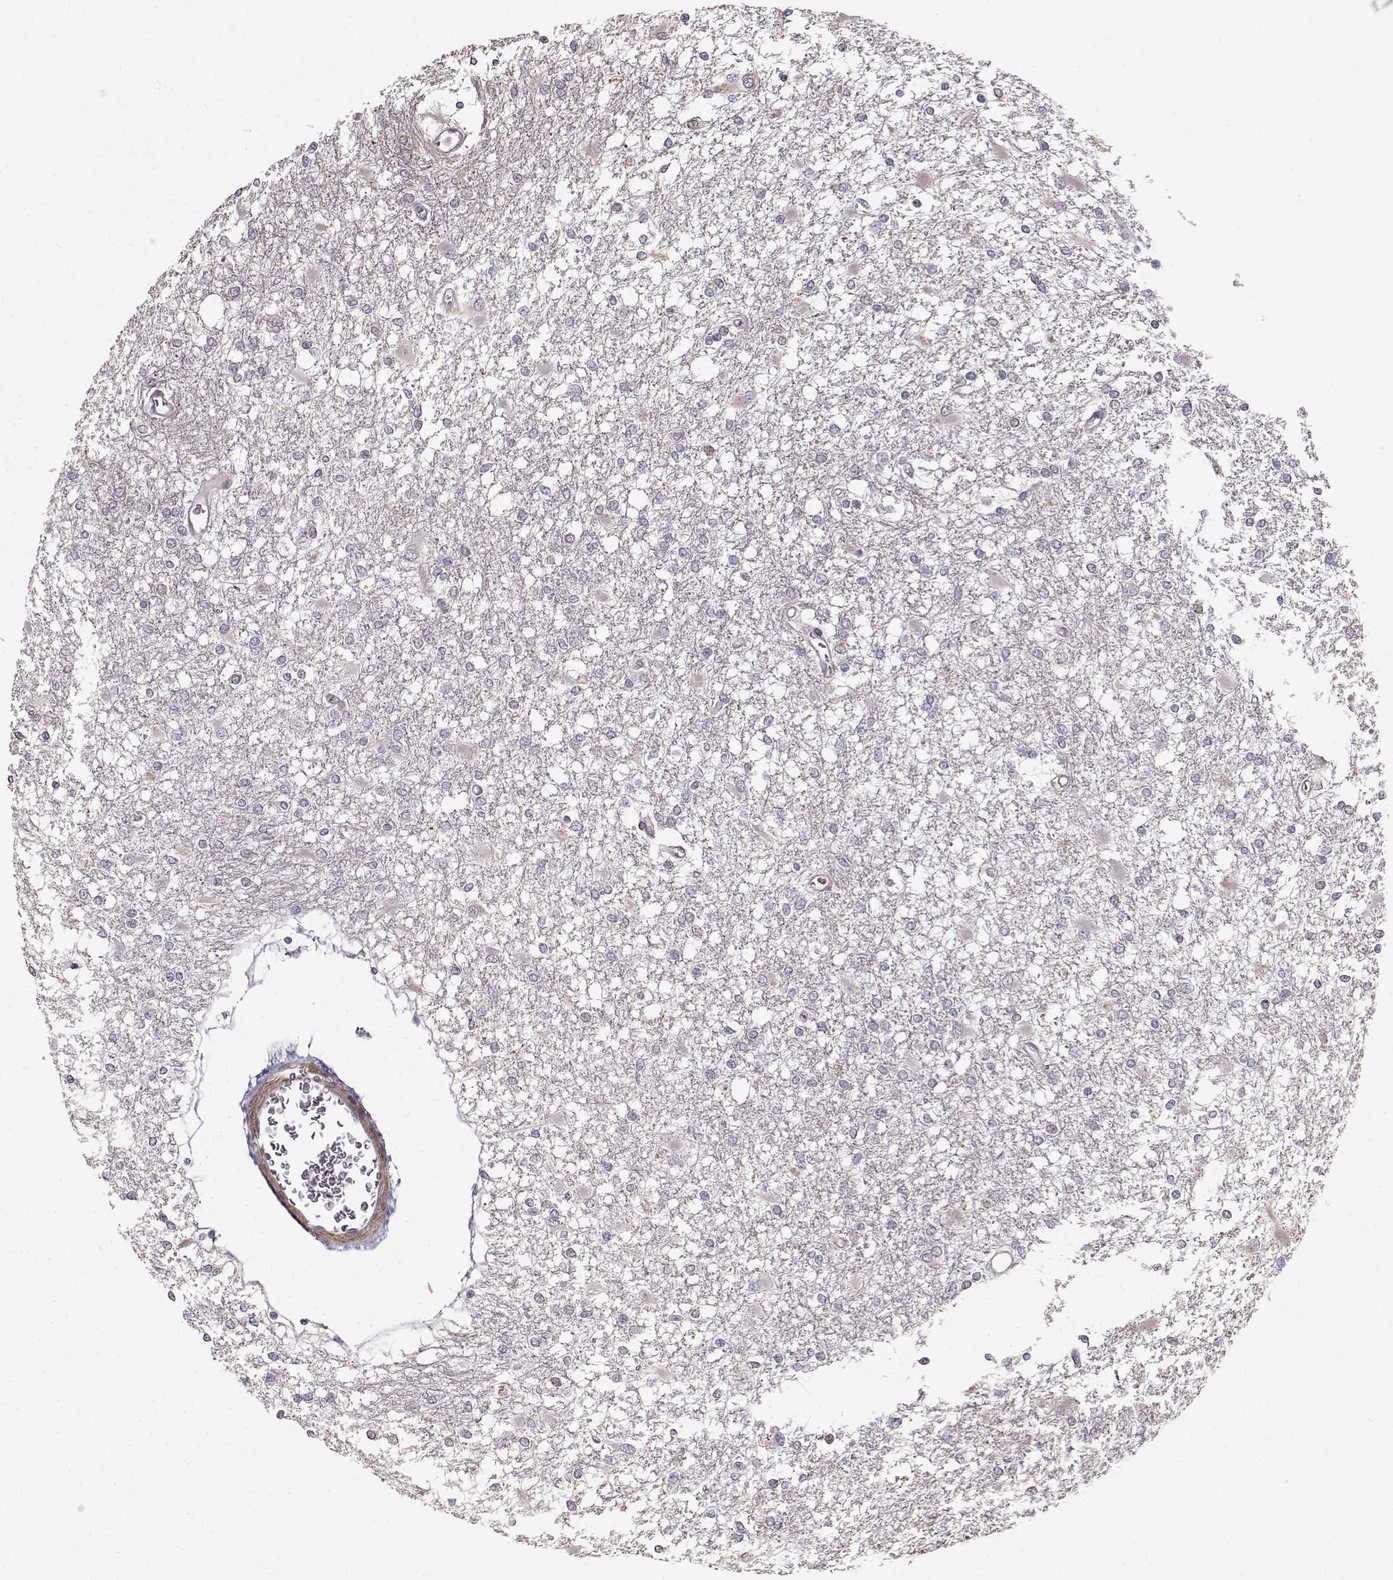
{"staining": {"intensity": "negative", "quantity": "none", "location": "none"}, "tissue": "glioma", "cell_type": "Tumor cells", "image_type": "cancer", "snomed": [{"axis": "morphology", "description": "Glioma, malignant, High grade"}, {"axis": "topography", "description": "Cerebral cortex"}], "caption": "Immunohistochemistry image of neoplastic tissue: human high-grade glioma (malignant) stained with DAB (3,3'-diaminobenzidine) demonstrates no significant protein positivity in tumor cells.", "gene": "RGS9BP", "patient": {"sex": "male", "age": 79}}